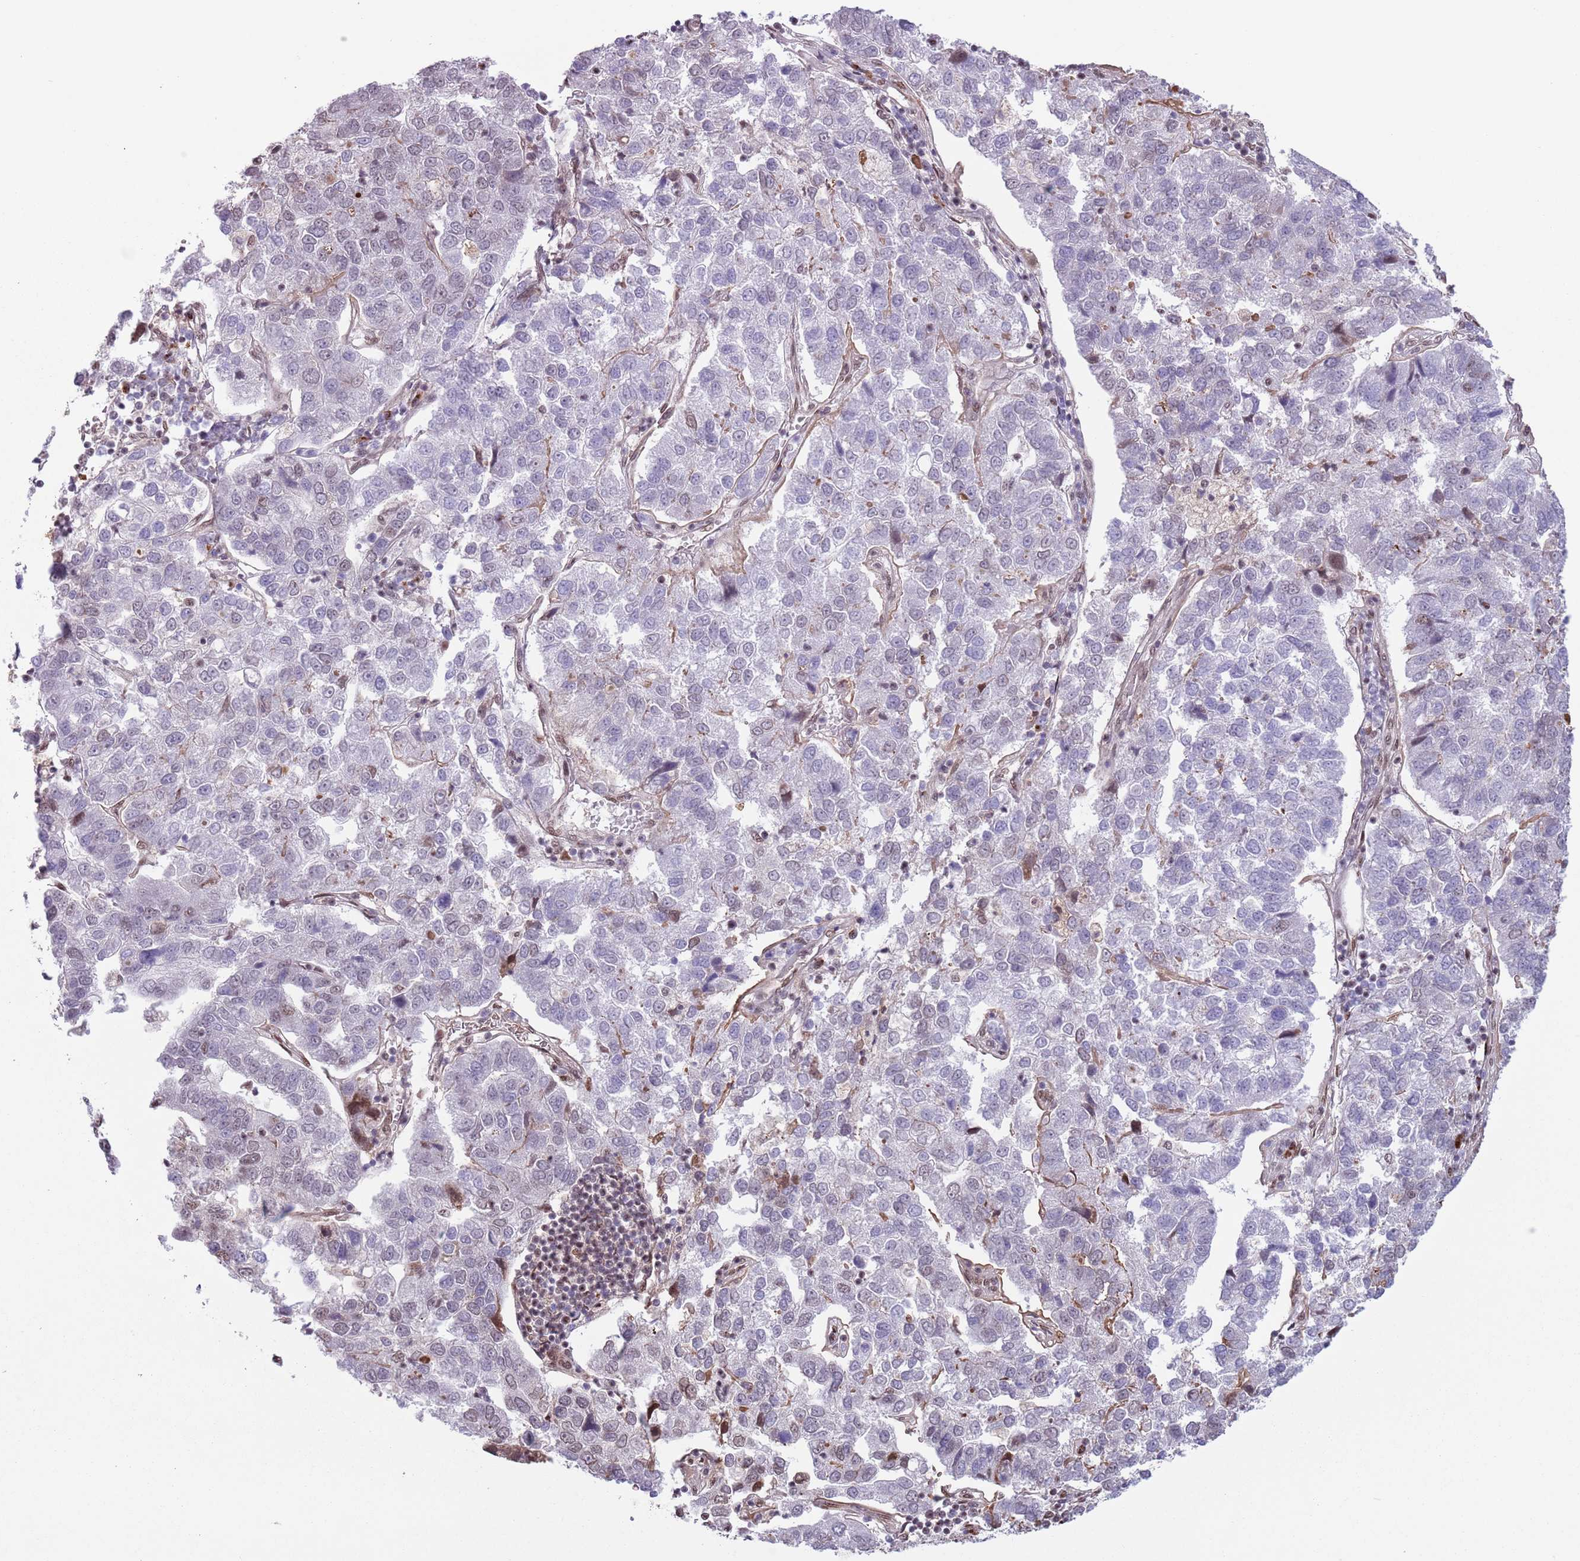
{"staining": {"intensity": "negative", "quantity": "none", "location": "none"}, "tissue": "pancreatic cancer", "cell_type": "Tumor cells", "image_type": "cancer", "snomed": [{"axis": "morphology", "description": "Adenocarcinoma, NOS"}, {"axis": "topography", "description": "Pancreas"}], "caption": "There is no significant expression in tumor cells of pancreatic cancer (adenocarcinoma).", "gene": "SIPA1L3", "patient": {"sex": "female", "age": 61}}